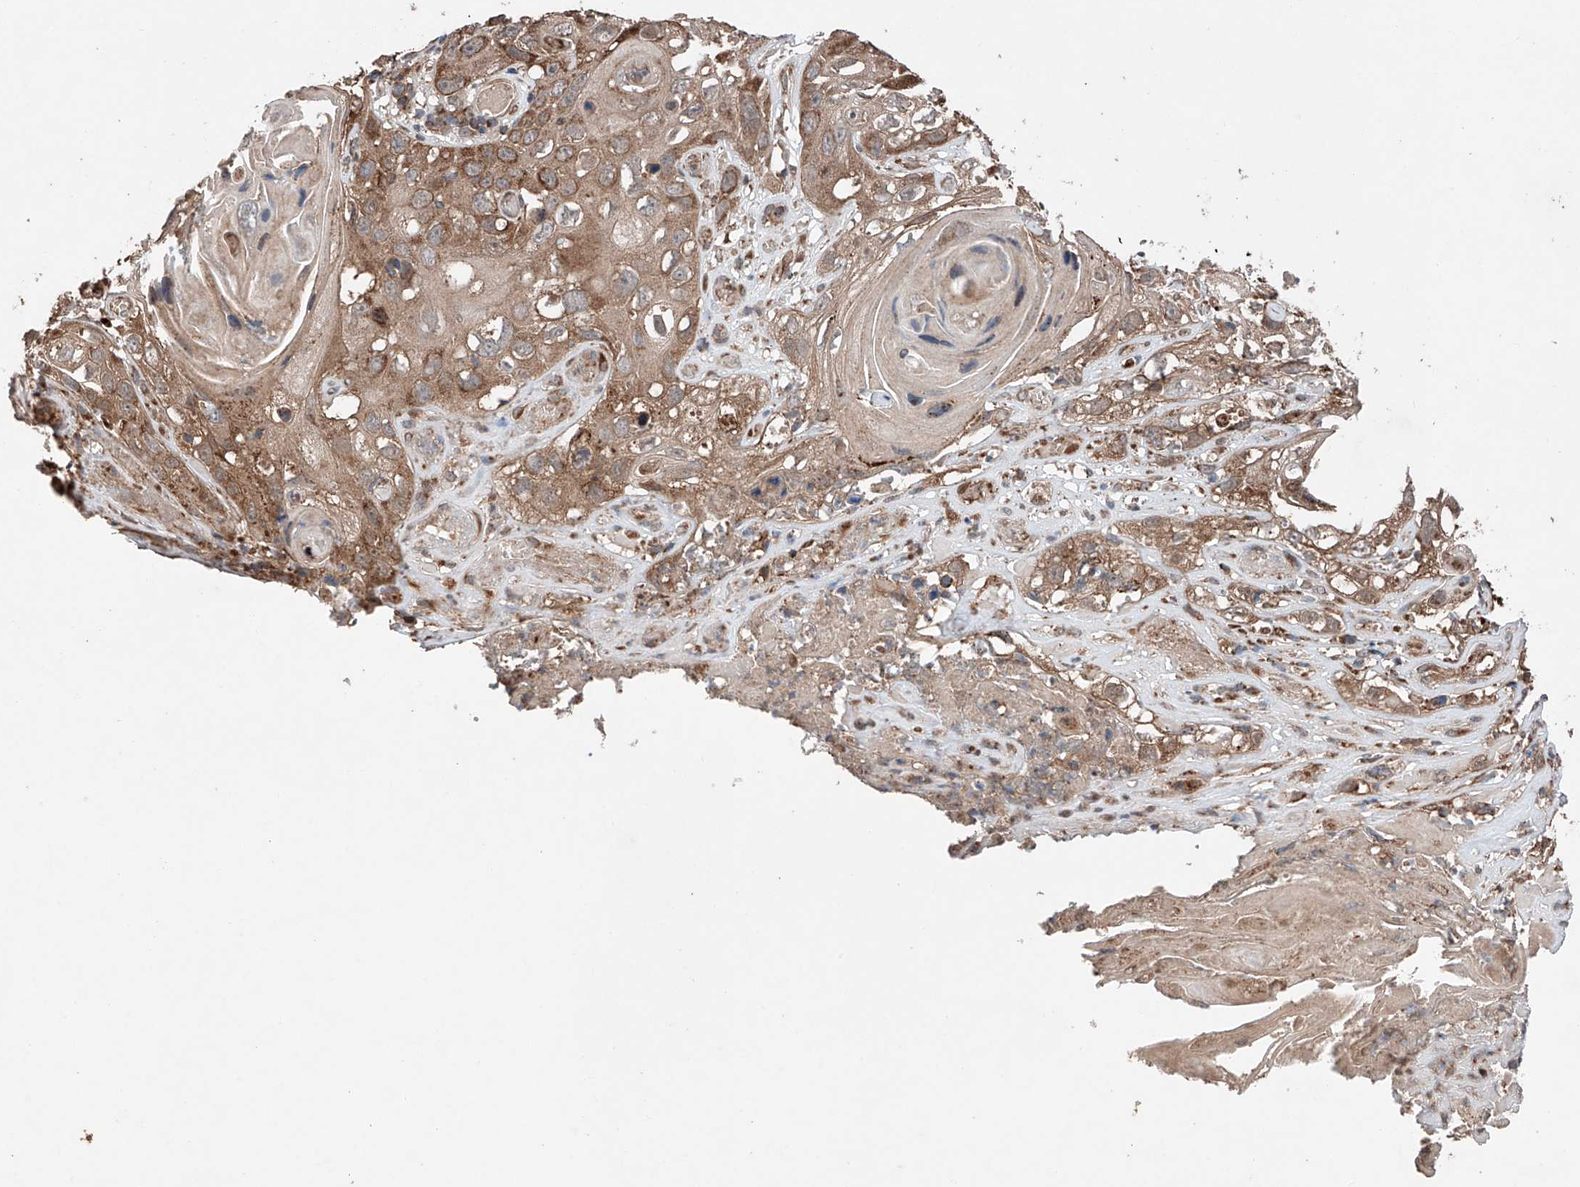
{"staining": {"intensity": "strong", "quantity": "25%-75%", "location": "cytoplasmic/membranous"}, "tissue": "skin cancer", "cell_type": "Tumor cells", "image_type": "cancer", "snomed": [{"axis": "morphology", "description": "Squamous cell carcinoma, NOS"}, {"axis": "topography", "description": "Skin"}], "caption": "High-magnification brightfield microscopy of skin cancer (squamous cell carcinoma) stained with DAB (brown) and counterstained with hematoxylin (blue). tumor cells exhibit strong cytoplasmic/membranous staining is present in about25%-75% of cells.", "gene": "AP4B1", "patient": {"sex": "male", "age": 55}}